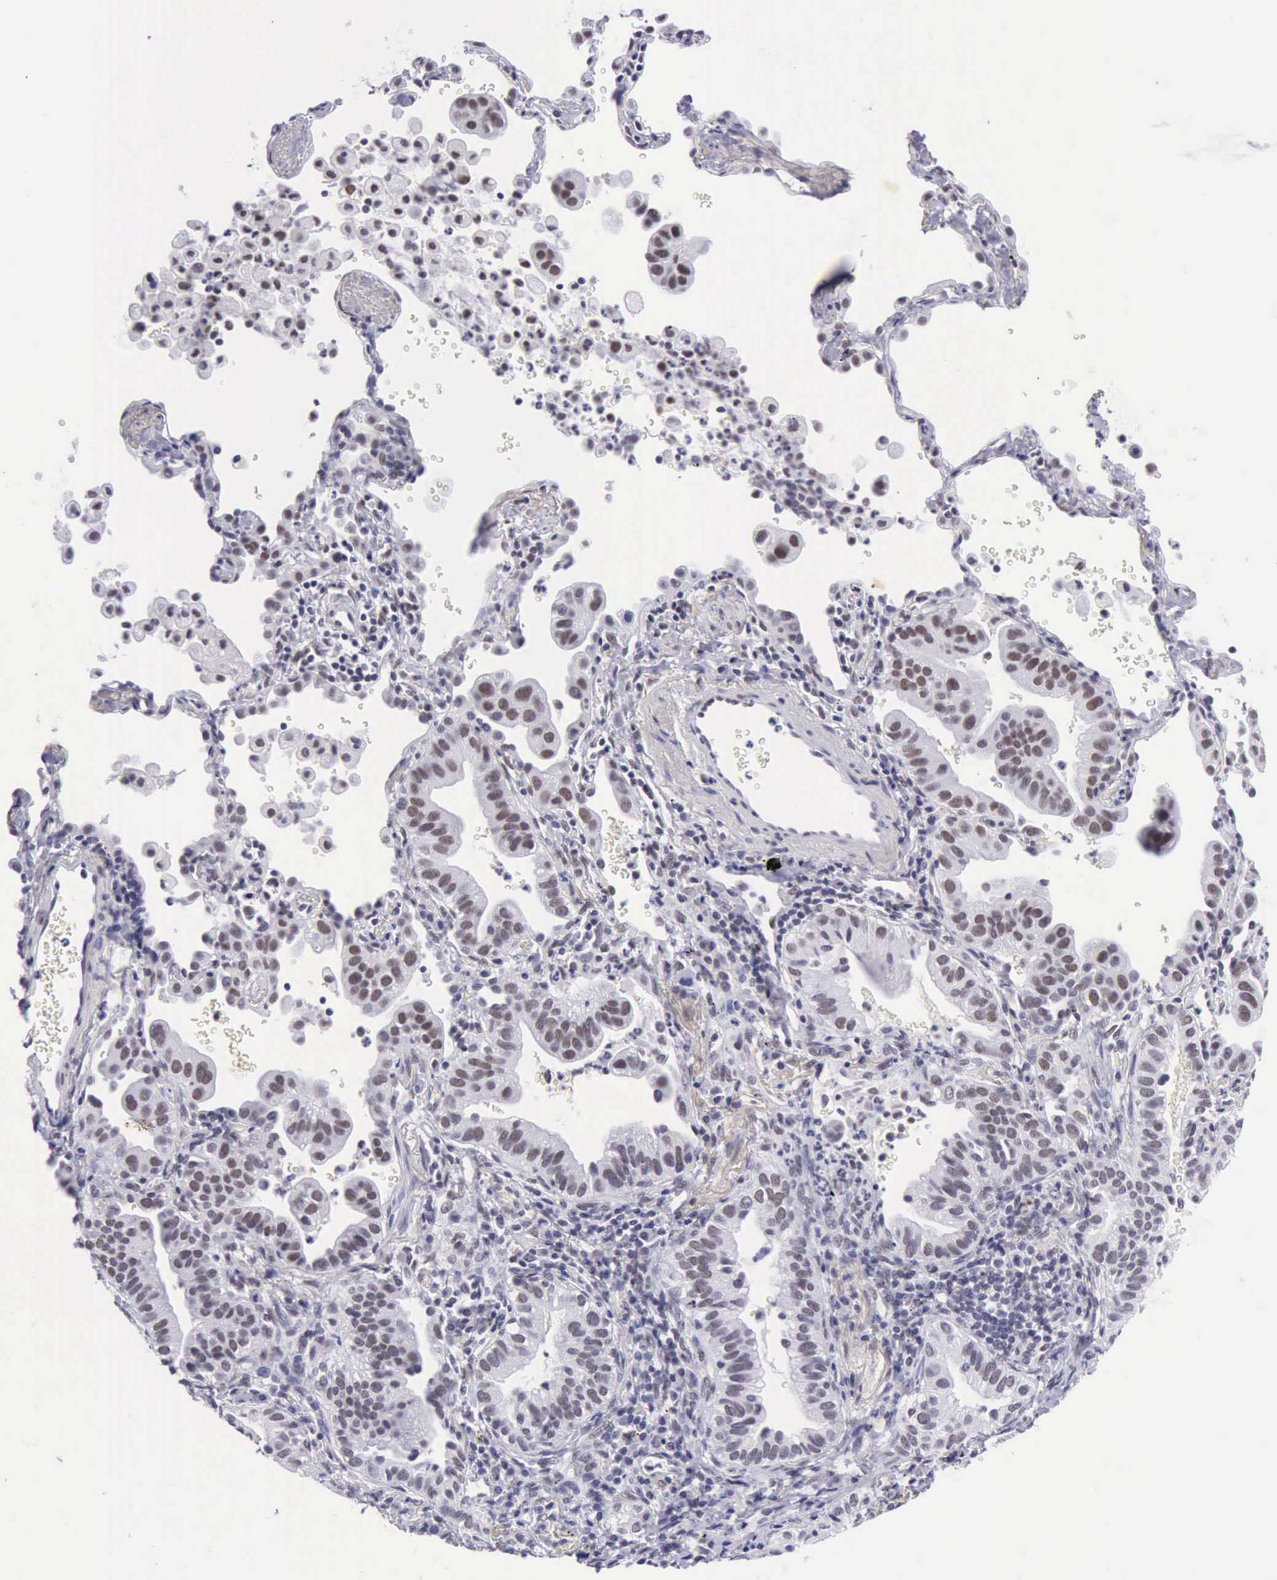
{"staining": {"intensity": "weak", "quantity": "25%-75%", "location": "nuclear"}, "tissue": "lung cancer", "cell_type": "Tumor cells", "image_type": "cancer", "snomed": [{"axis": "morphology", "description": "Adenocarcinoma, NOS"}, {"axis": "topography", "description": "Lung"}], "caption": "The histopathology image exhibits staining of lung cancer, revealing weak nuclear protein positivity (brown color) within tumor cells. The protein is stained brown, and the nuclei are stained in blue (DAB IHC with brightfield microscopy, high magnification).", "gene": "EP300", "patient": {"sex": "female", "age": 50}}